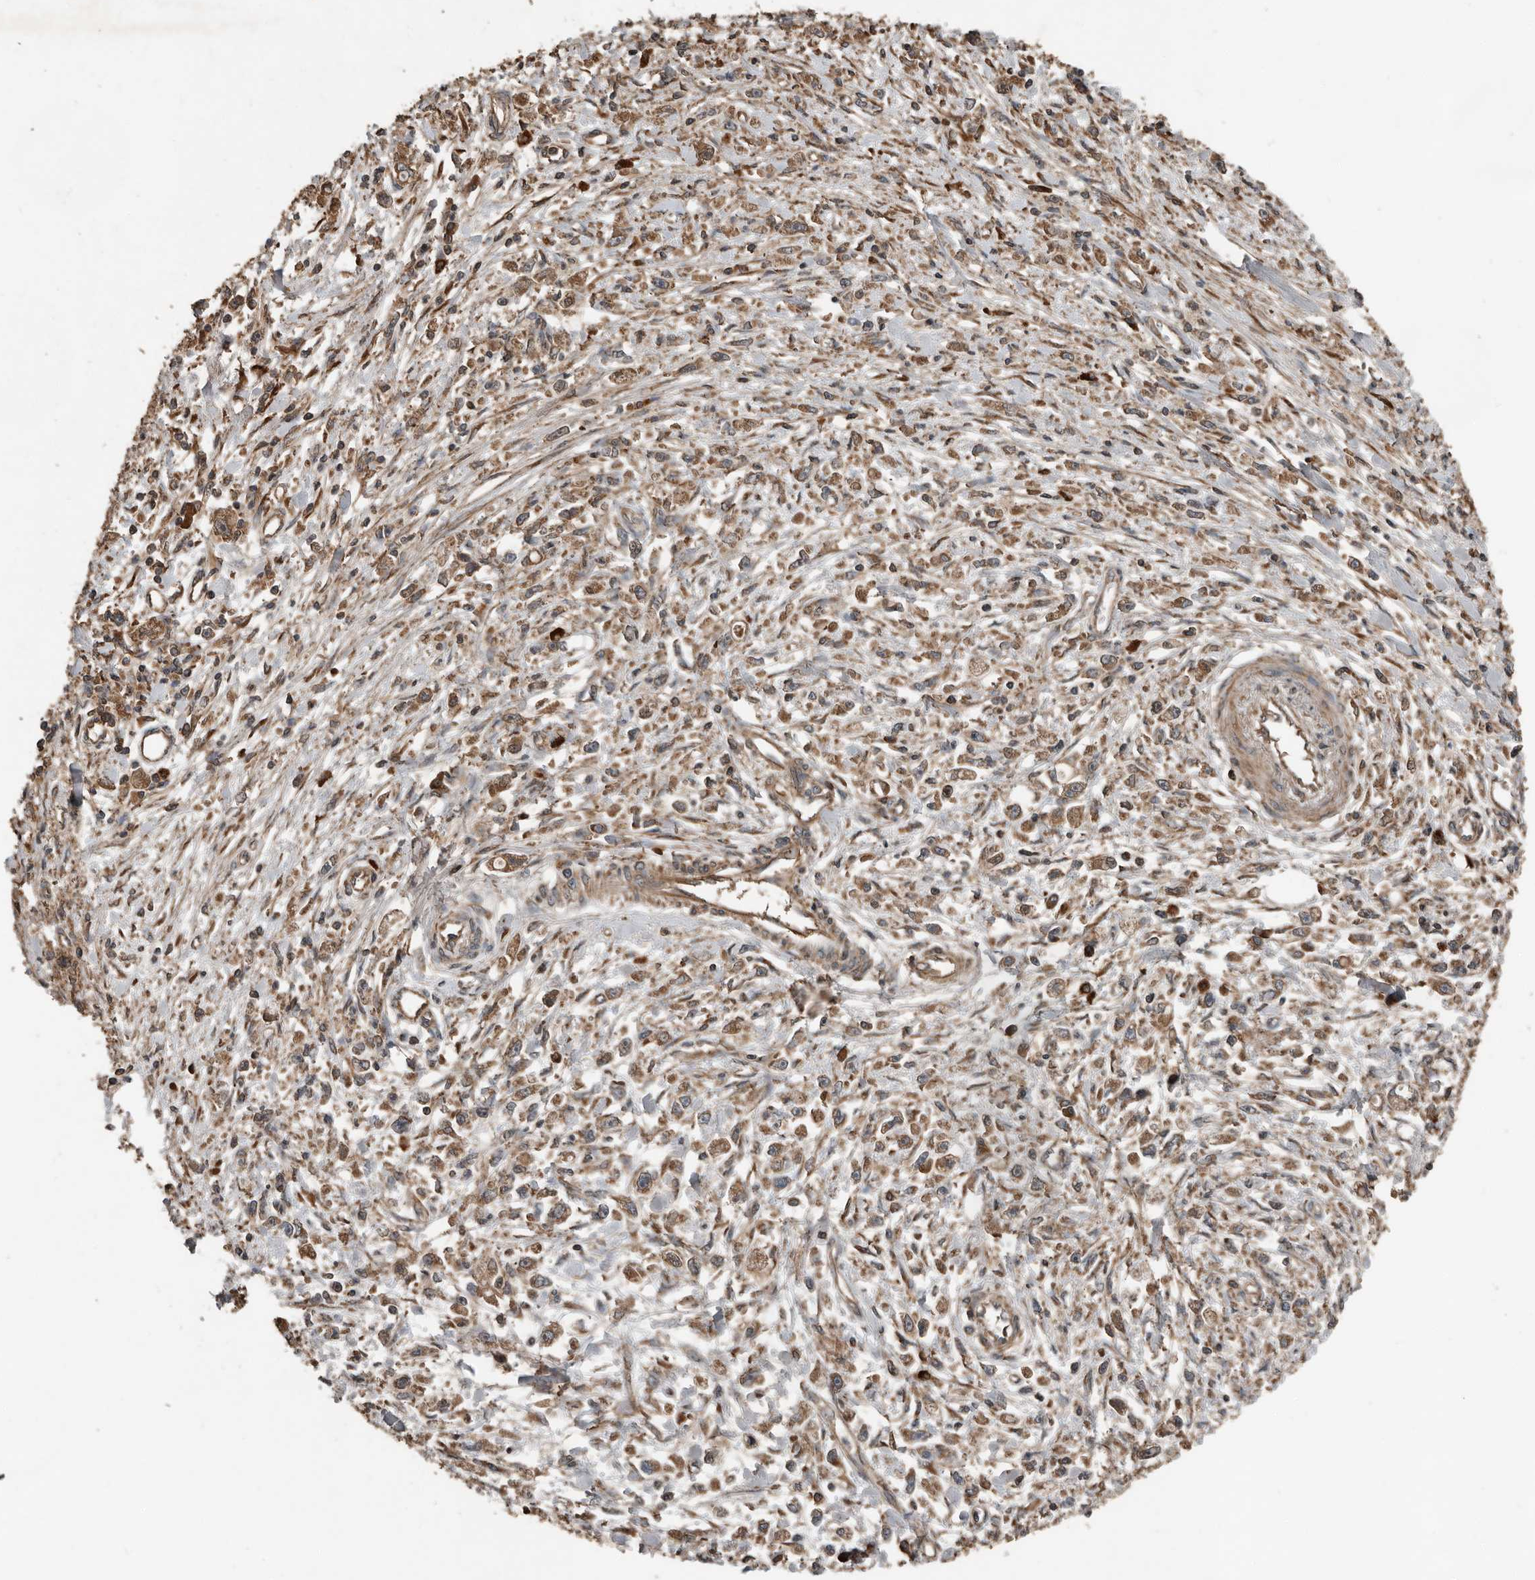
{"staining": {"intensity": "moderate", "quantity": ">75%", "location": "cytoplasmic/membranous"}, "tissue": "stomach cancer", "cell_type": "Tumor cells", "image_type": "cancer", "snomed": [{"axis": "morphology", "description": "Adenocarcinoma, NOS"}, {"axis": "topography", "description": "Stomach"}], "caption": "Tumor cells show medium levels of moderate cytoplasmic/membranous expression in about >75% of cells in stomach adenocarcinoma. The protein is stained brown, and the nuclei are stained in blue (DAB (3,3'-diaminobenzidine) IHC with brightfield microscopy, high magnification).", "gene": "RNF207", "patient": {"sex": "female", "age": 59}}